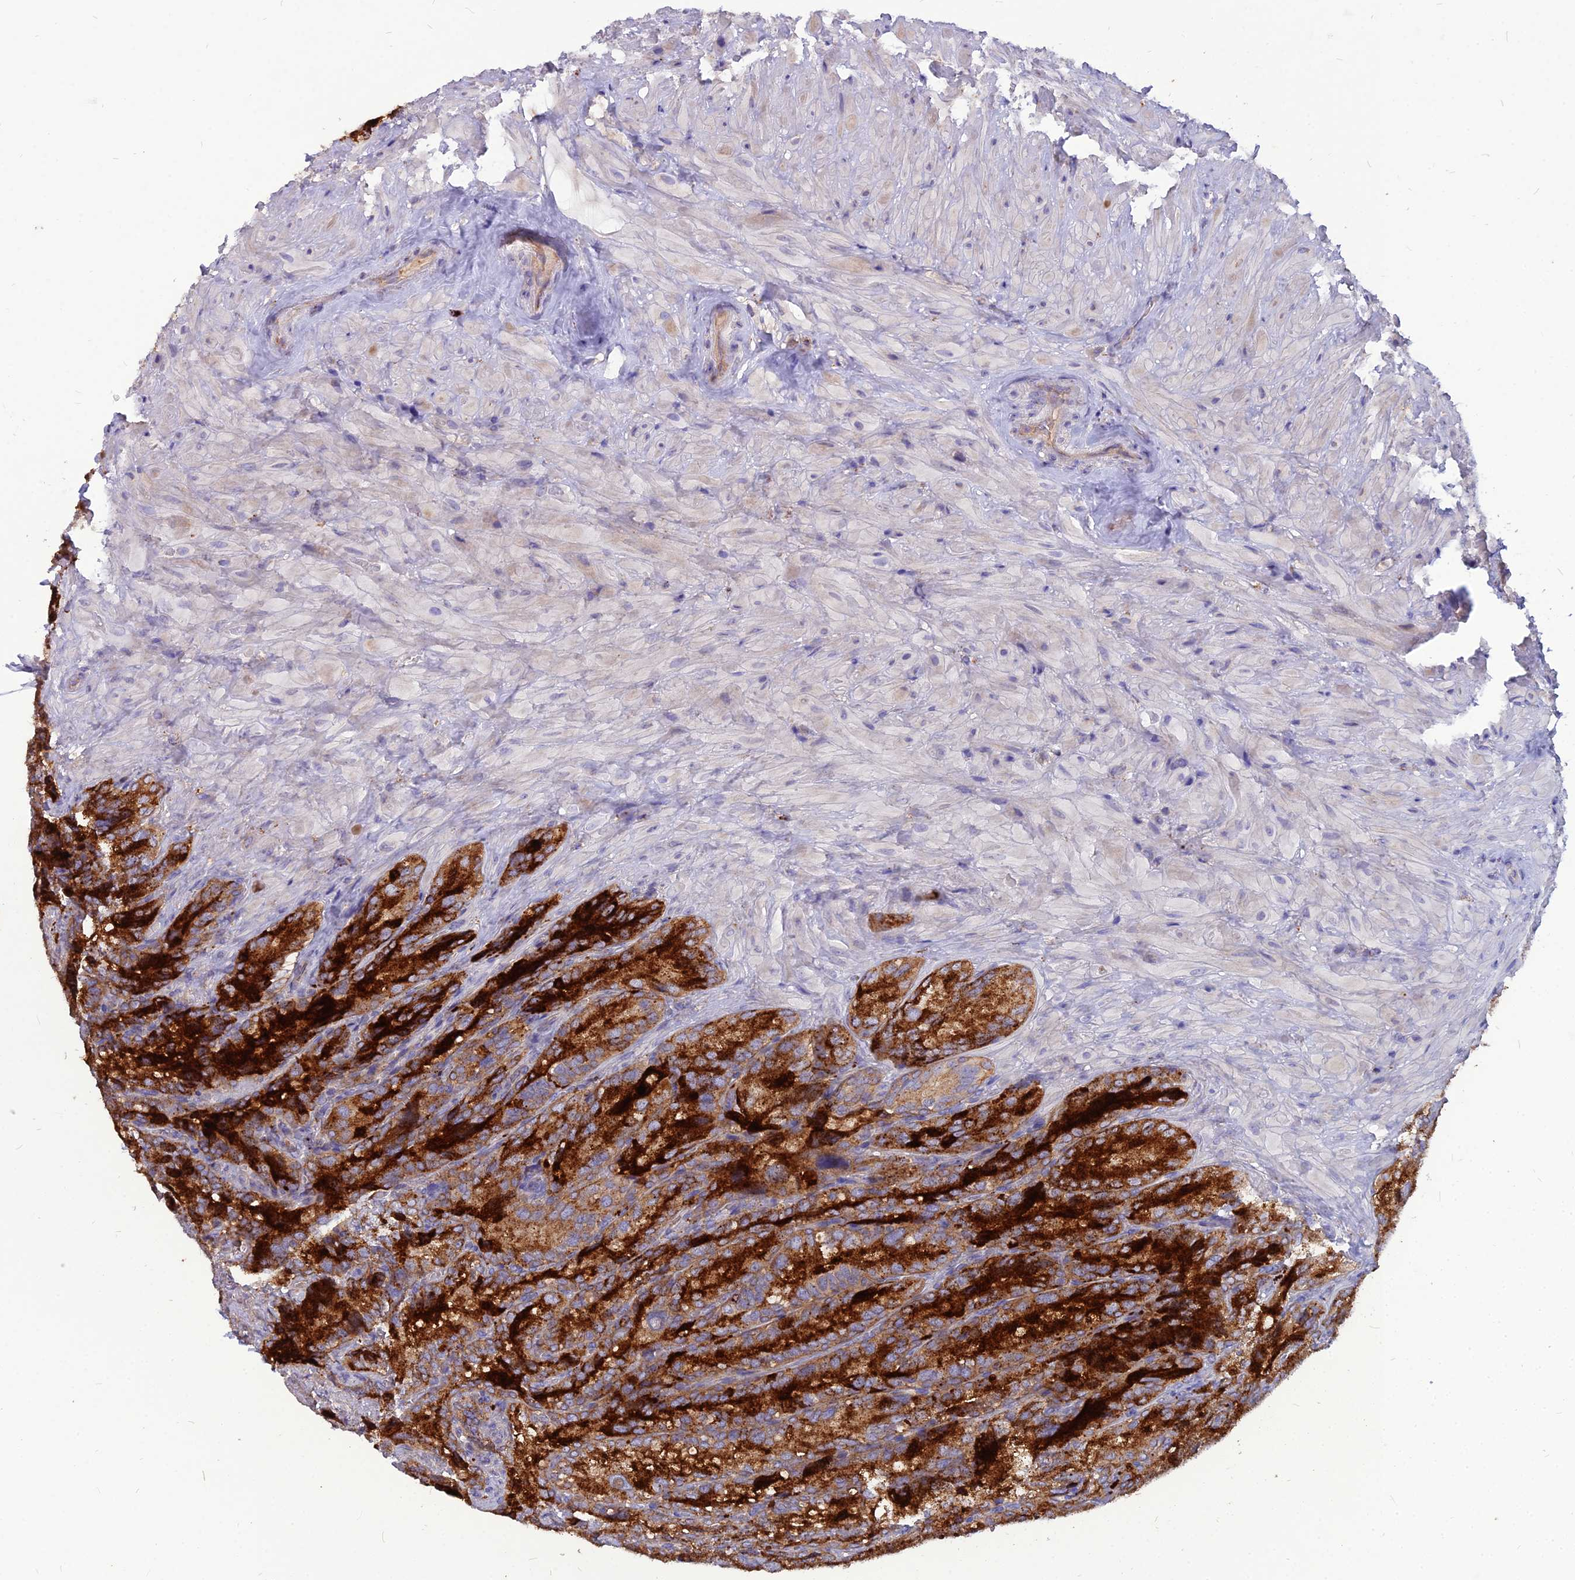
{"staining": {"intensity": "strong", "quantity": ">75%", "location": "cytoplasmic/membranous"}, "tissue": "seminal vesicle", "cell_type": "Glandular cells", "image_type": "normal", "snomed": [{"axis": "morphology", "description": "Normal tissue, NOS"}, {"axis": "topography", "description": "Seminal veicle"}], "caption": "Protein expression analysis of benign human seminal vesicle reveals strong cytoplasmic/membranous positivity in approximately >75% of glandular cells.", "gene": "PCED1B", "patient": {"sex": "male", "age": 62}}